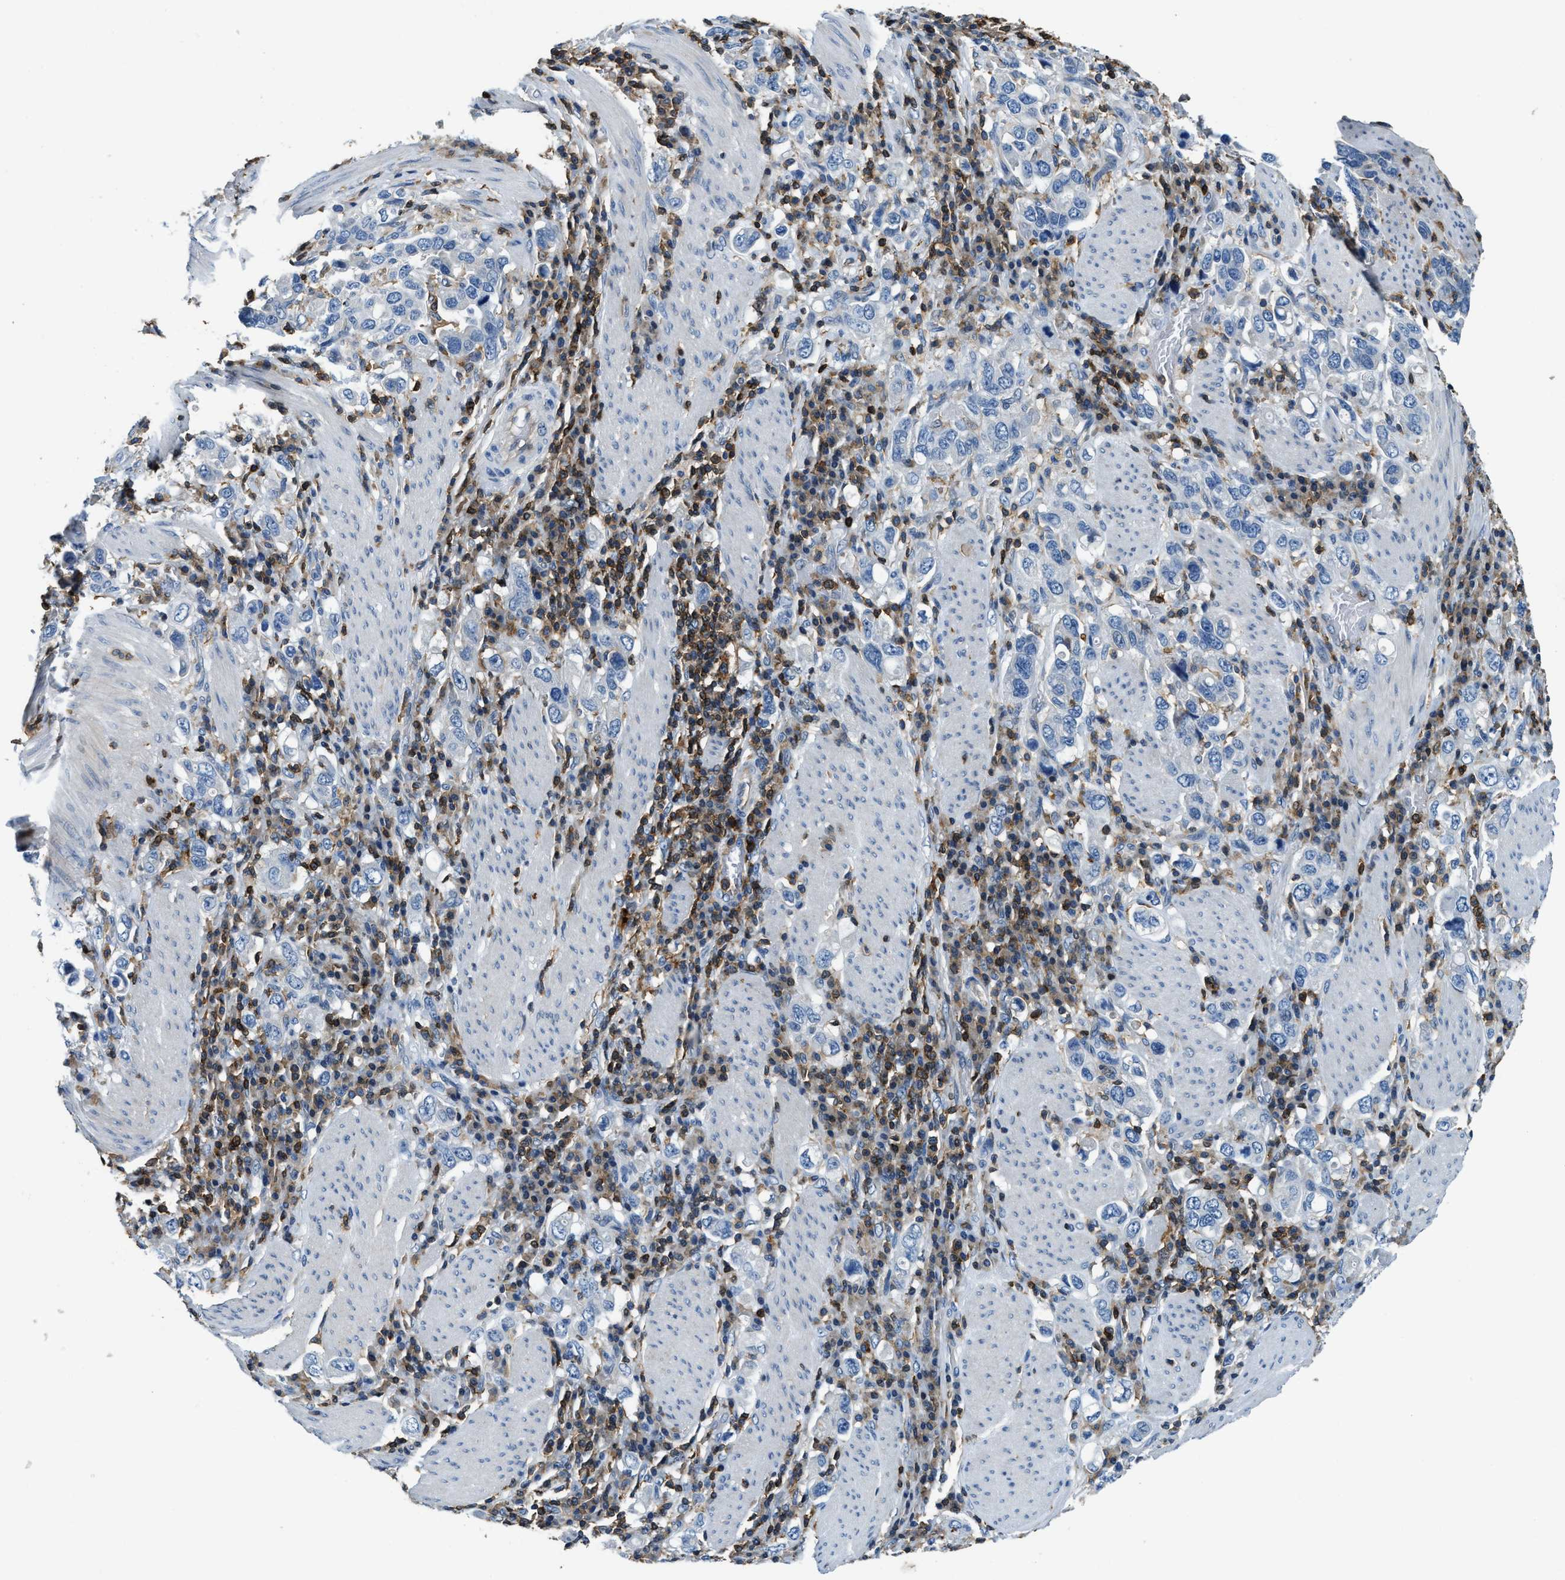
{"staining": {"intensity": "negative", "quantity": "none", "location": "none"}, "tissue": "stomach cancer", "cell_type": "Tumor cells", "image_type": "cancer", "snomed": [{"axis": "morphology", "description": "Adenocarcinoma, NOS"}, {"axis": "topography", "description": "Stomach, upper"}], "caption": "Image shows no protein staining in tumor cells of adenocarcinoma (stomach) tissue. (Brightfield microscopy of DAB (3,3'-diaminobenzidine) IHC at high magnification).", "gene": "MYO1G", "patient": {"sex": "male", "age": 62}}